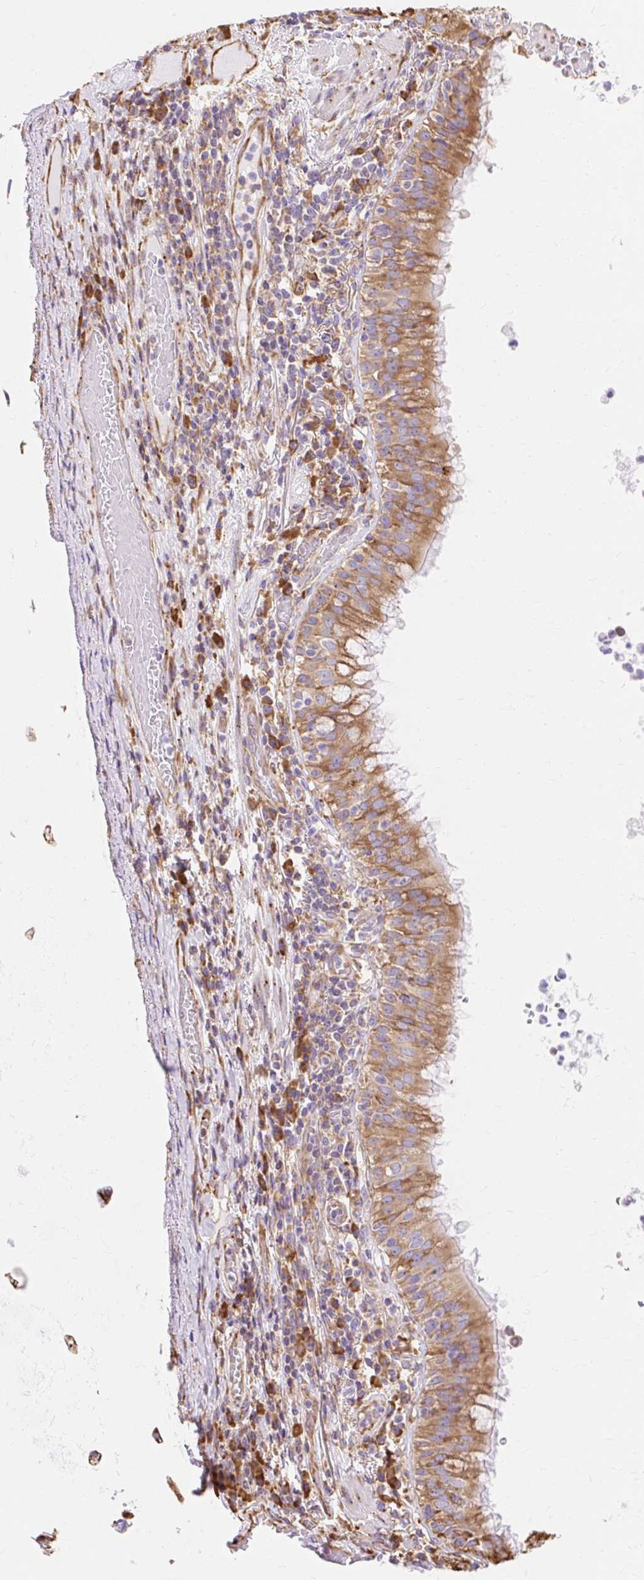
{"staining": {"intensity": "moderate", "quantity": ">75%", "location": "cytoplasmic/membranous"}, "tissue": "bronchus", "cell_type": "Respiratory epithelial cells", "image_type": "normal", "snomed": [{"axis": "morphology", "description": "Normal tissue, NOS"}, {"axis": "topography", "description": "Cartilage tissue"}, {"axis": "topography", "description": "Bronchus"}], "caption": "The image displays a brown stain indicating the presence of a protein in the cytoplasmic/membranous of respiratory epithelial cells in bronchus.", "gene": "ENSG00000260836", "patient": {"sex": "male", "age": 56}}